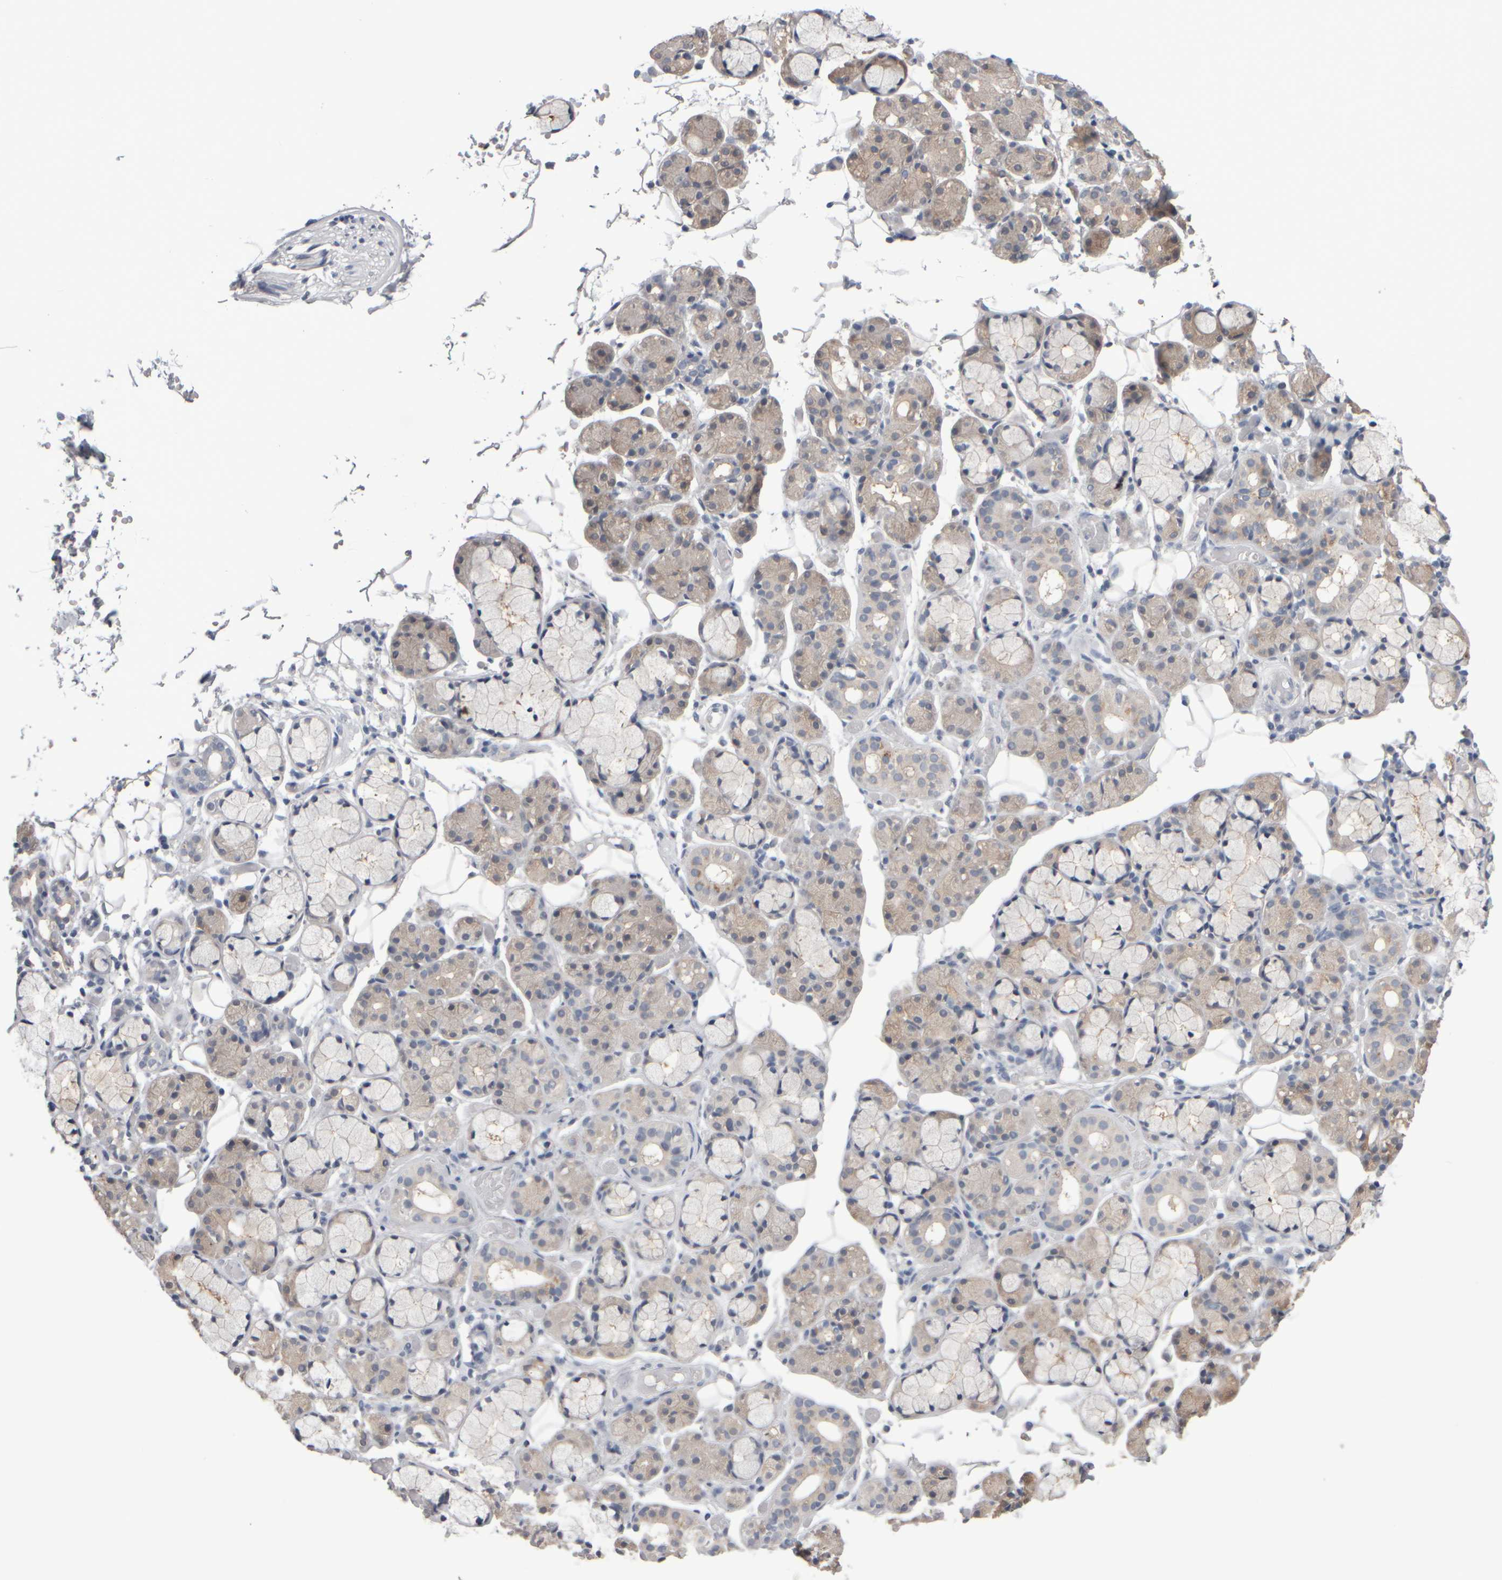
{"staining": {"intensity": "weak", "quantity": "<25%", "location": "cytoplasmic/membranous"}, "tissue": "salivary gland", "cell_type": "Glandular cells", "image_type": "normal", "snomed": [{"axis": "morphology", "description": "Normal tissue, NOS"}, {"axis": "topography", "description": "Salivary gland"}], "caption": "IHC of benign salivary gland displays no staining in glandular cells.", "gene": "EPHX2", "patient": {"sex": "male", "age": 63}}